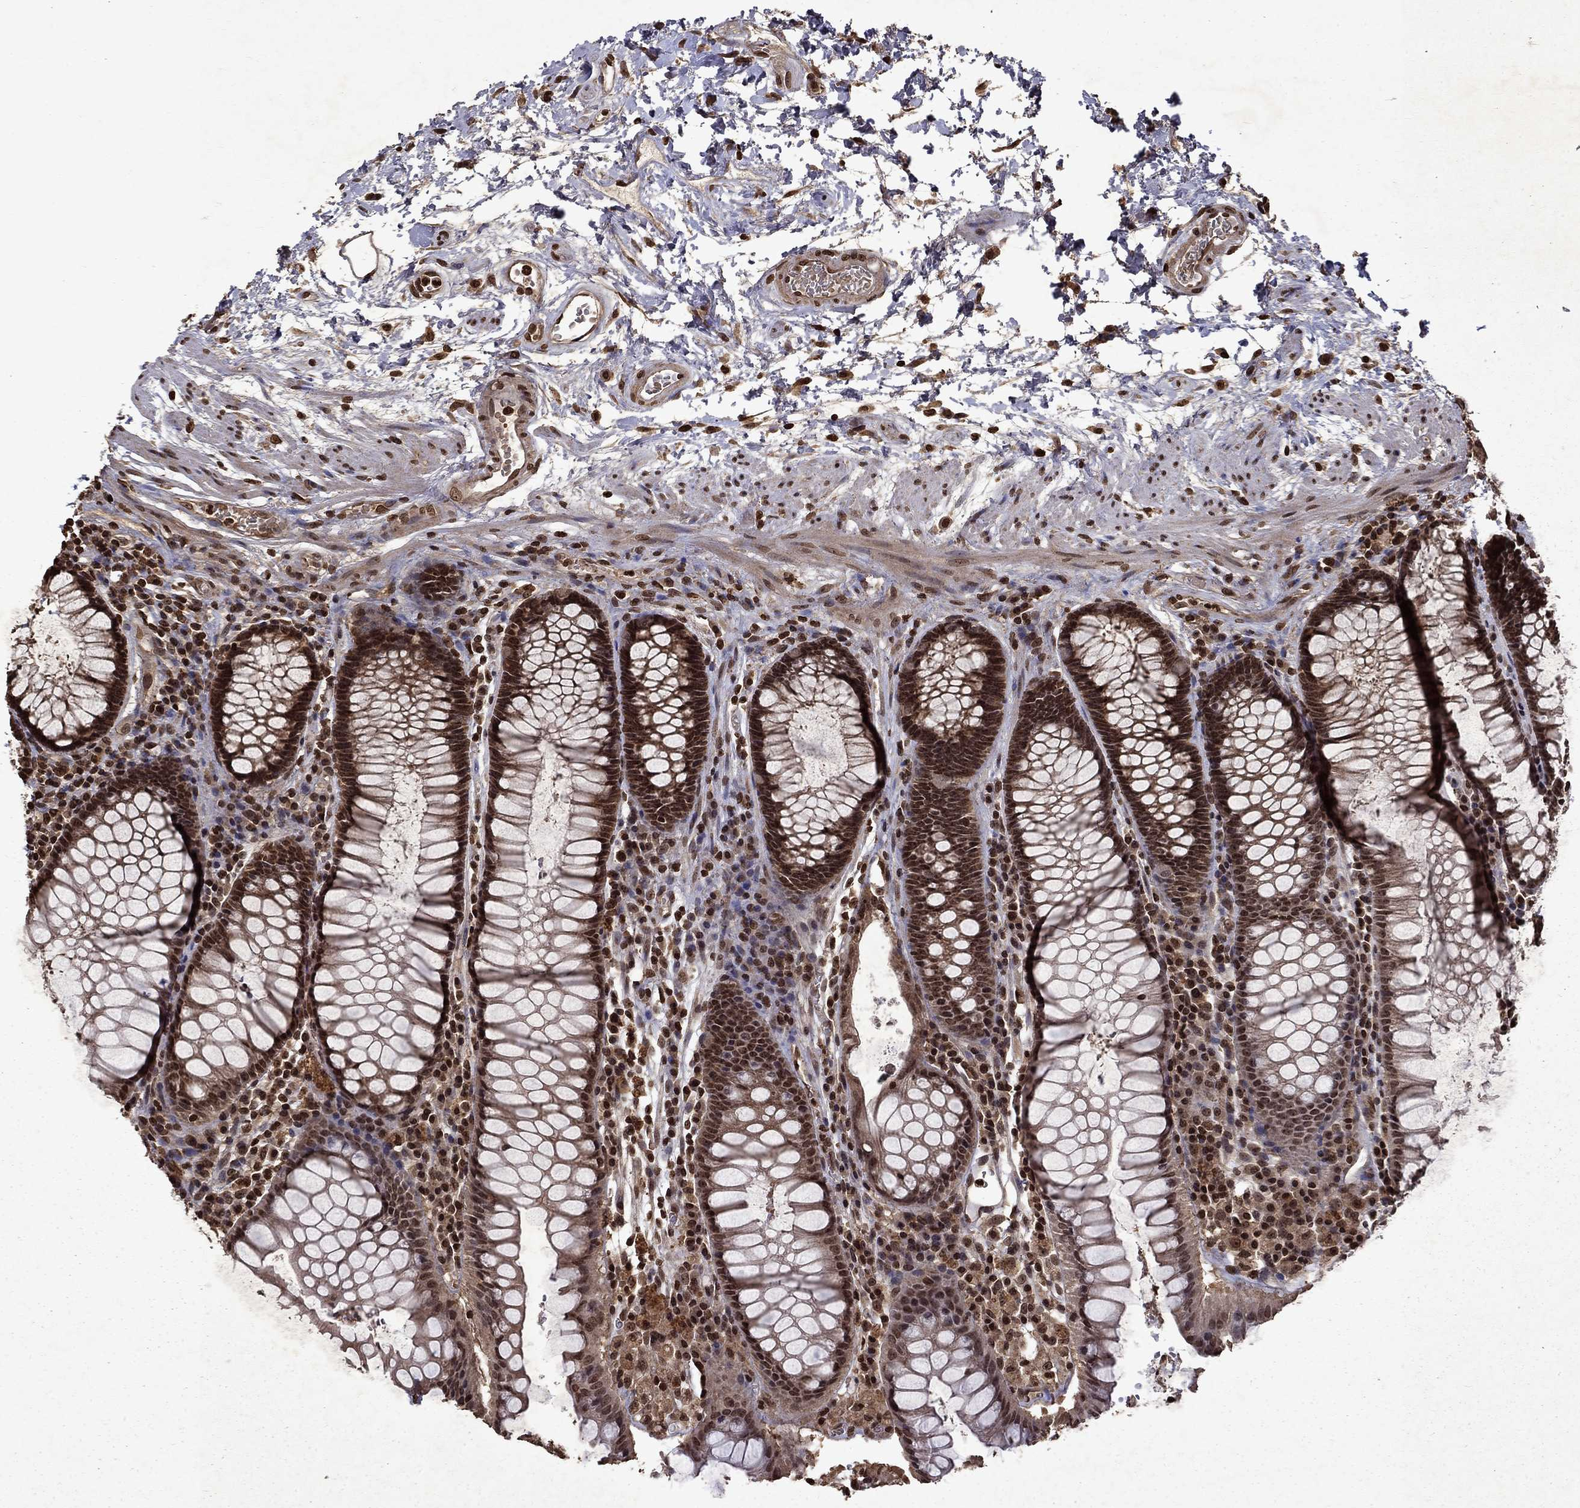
{"staining": {"intensity": "strong", "quantity": ">75%", "location": "cytoplasmic/membranous,nuclear"}, "tissue": "rectum", "cell_type": "Glandular cells", "image_type": "normal", "snomed": [{"axis": "morphology", "description": "Normal tissue, NOS"}, {"axis": "topography", "description": "Rectum"}], "caption": "Rectum stained for a protein exhibits strong cytoplasmic/membranous,nuclear positivity in glandular cells. The staining is performed using DAB (3,3'-diaminobenzidine) brown chromogen to label protein expression. The nuclei are counter-stained blue using hematoxylin.", "gene": "PIN4", "patient": {"sex": "female", "age": 68}}